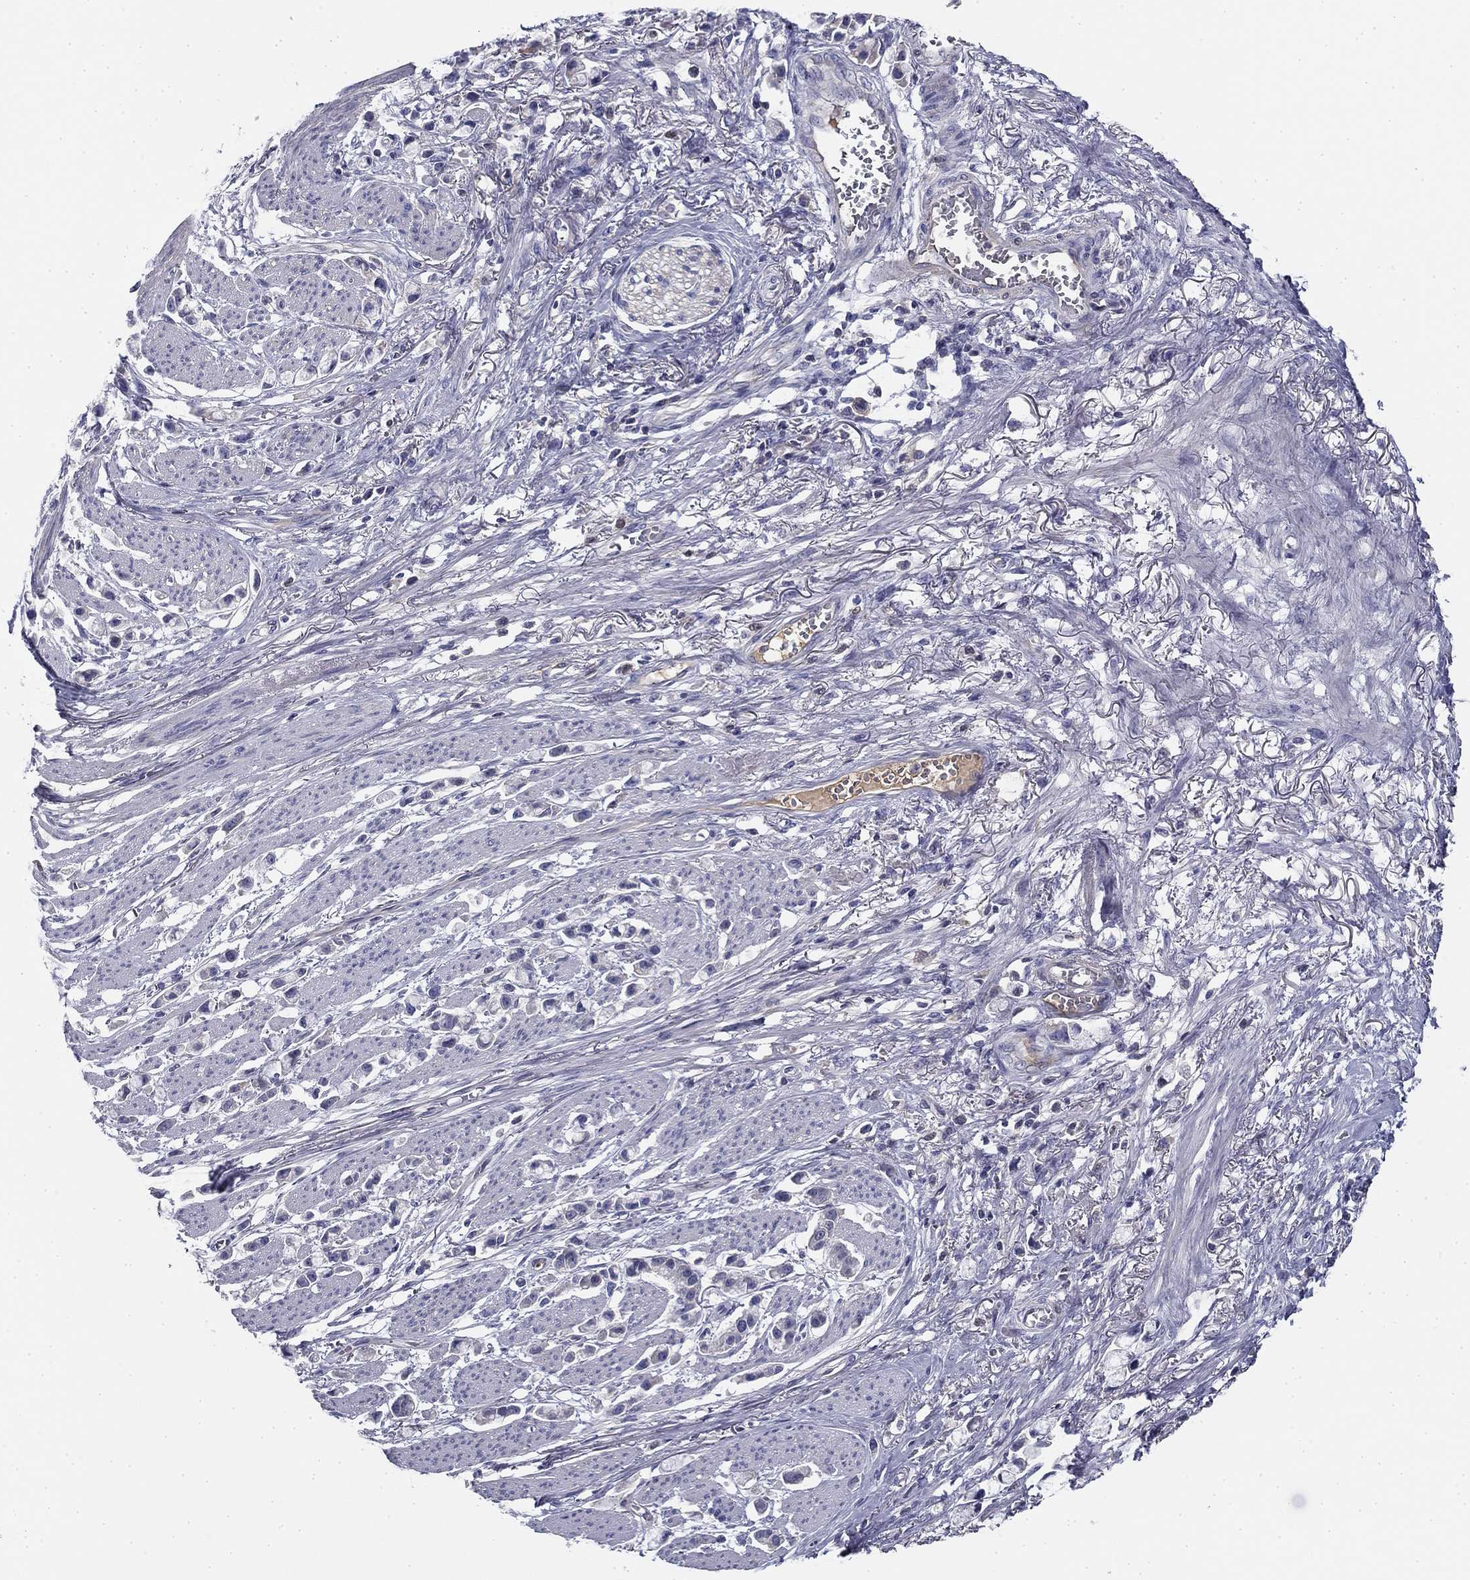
{"staining": {"intensity": "negative", "quantity": "none", "location": "none"}, "tissue": "stomach cancer", "cell_type": "Tumor cells", "image_type": "cancer", "snomed": [{"axis": "morphology", "description": "Adenocarcinoma, NOS"}, {"axis": "topography", "description": "Stomach"}], "caption": "IHC of human stomach adenocarcinoma exhibits no expression in tumor cells. (DAB (3,3'-diaminobenzidine) immunohistochemistry with hematoxylin counter stain).", "gene": "CPLX4", "patient": {"sex": "female", "age": 81}}